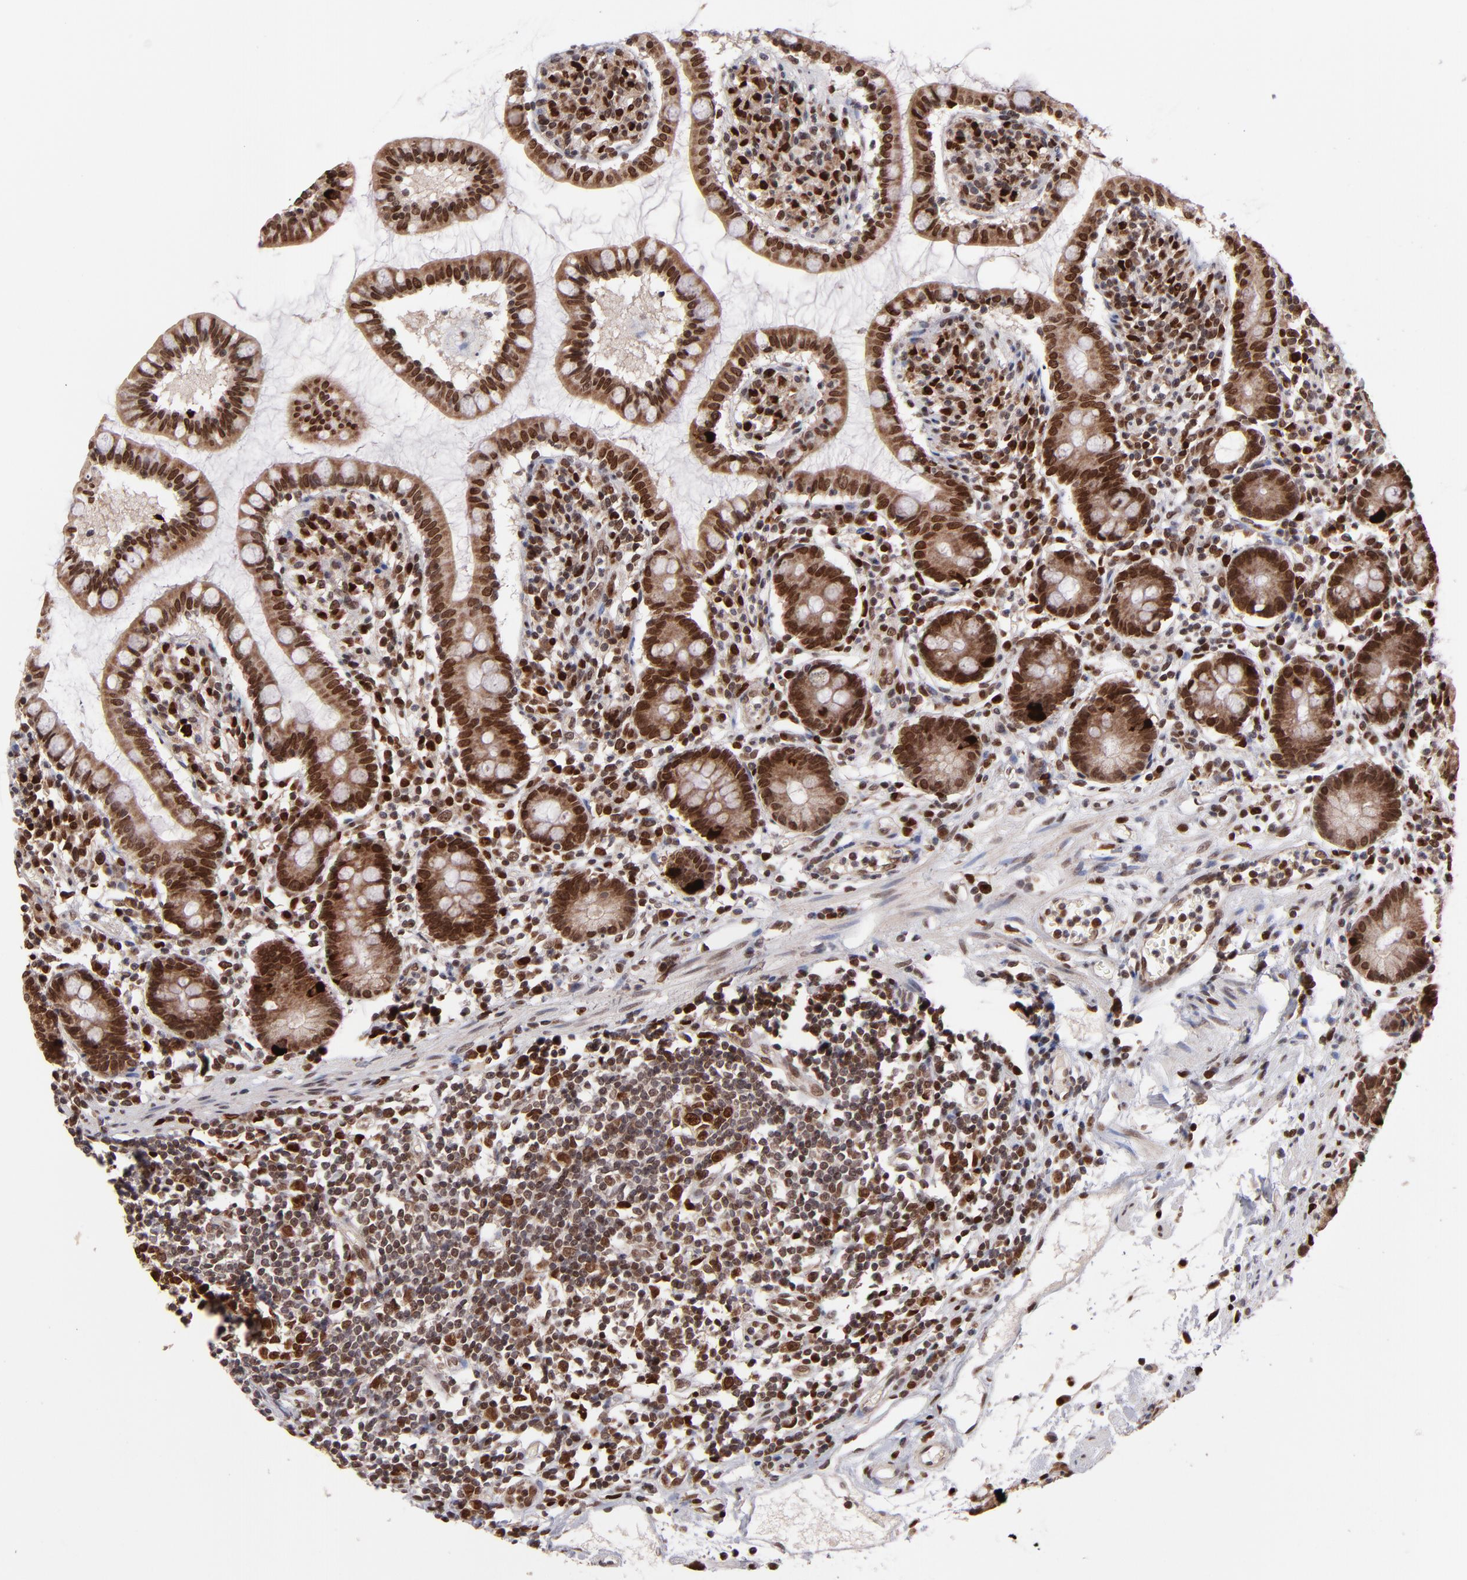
{"staining": {"intensity": "strong", "quantity": ">75%", "location": "cytoplasmic/membranous,nuclear"}, "tissue": "small intestine", "cell_type": "Glandular cells", "image_type": "normal", "snomed": [{"axis": "morphology", "description": "Normal tissue, NOS"}, {"axis": "topography", "description": "Small intestine"}], "caption": "Glandular cells demonstrate high levels of strong cytoplasmic/membranous,nuclear expression in about >75% of cells in normal small intestine.", "gene": "TOP1MT", "patient": {"sex": "female", "age": 61}}